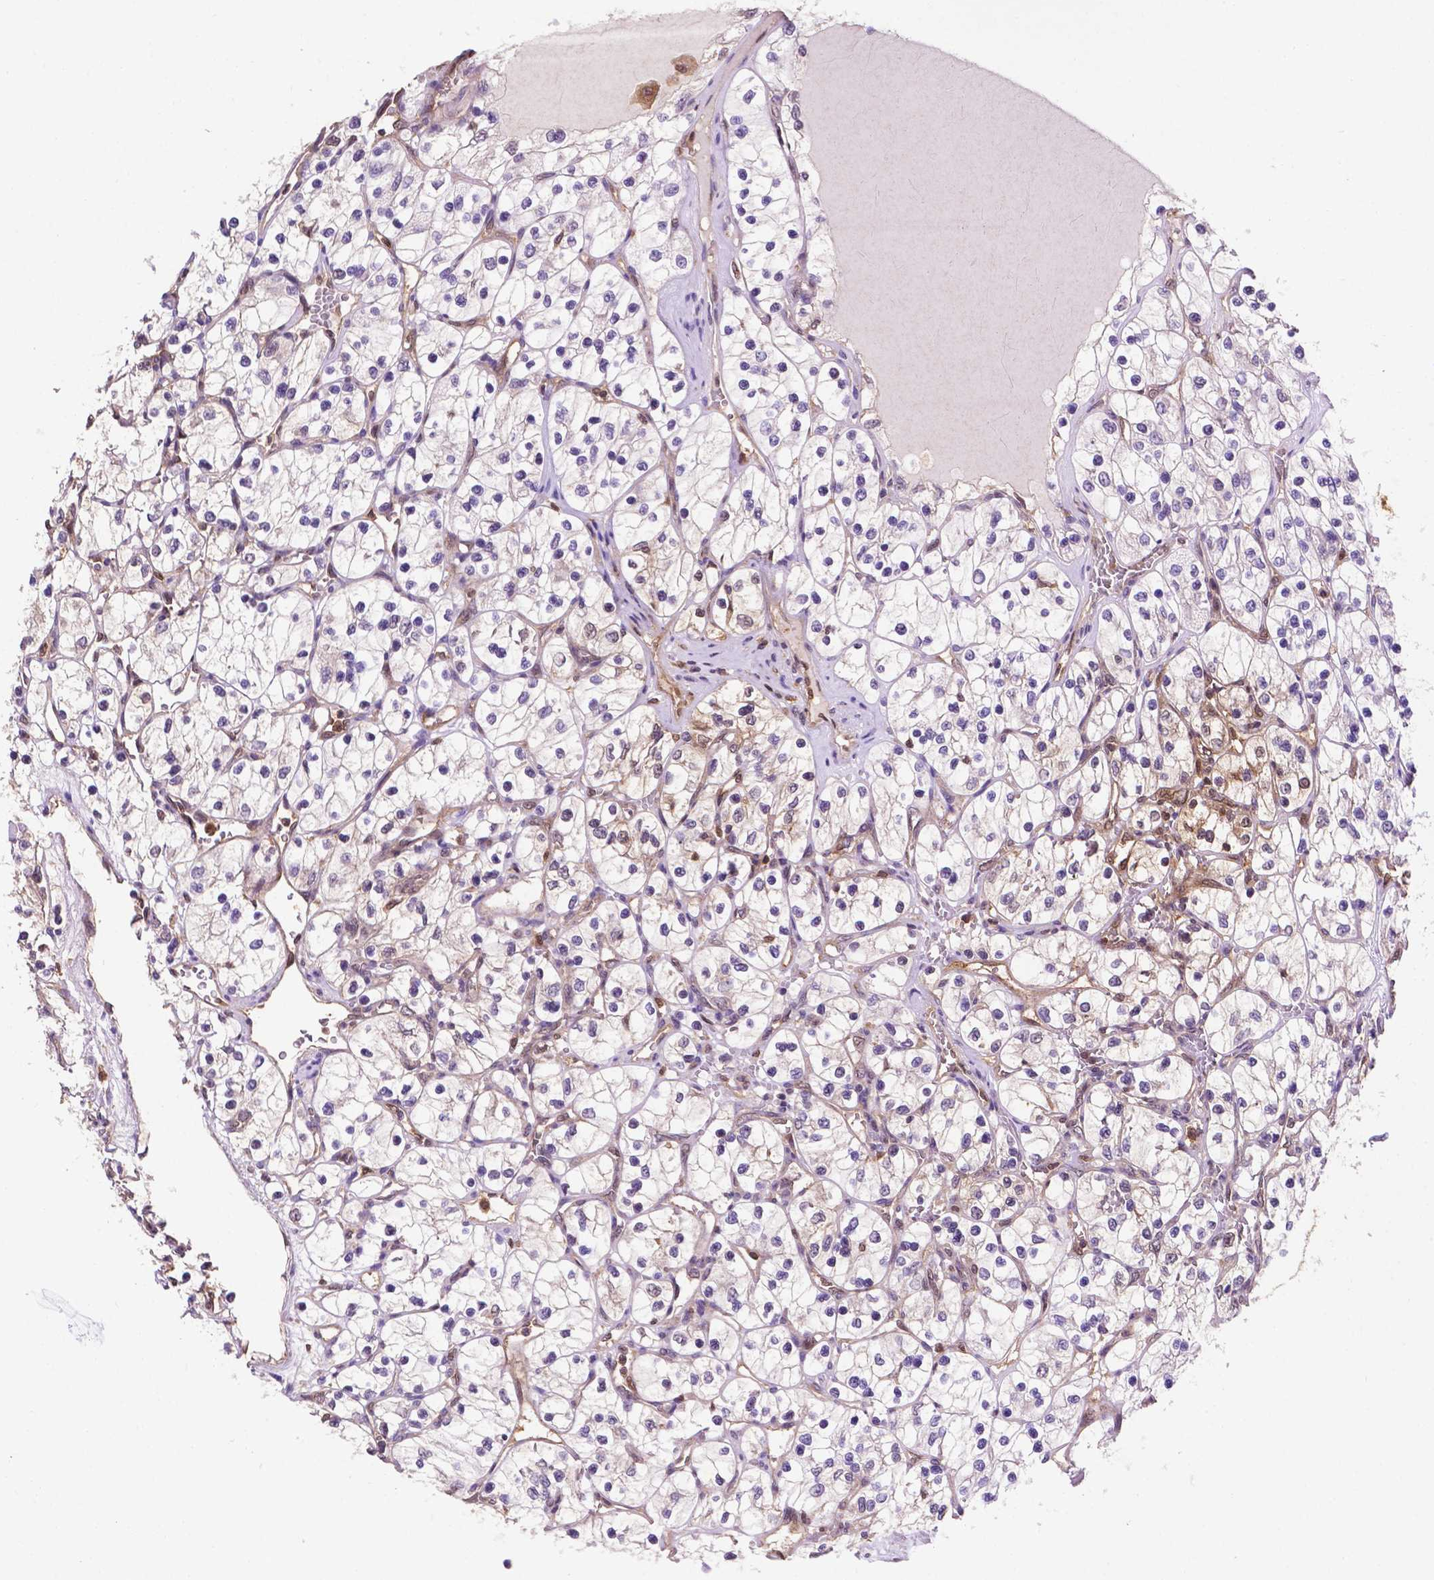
{"staining": {"intensity": "weak", "quantity": "<25%", "location": "cytoplasmic/membranous"}, "tissue": "renal cancer", "cell_type": "Tumor cells", "image_type": "cancer", "snomed": [{"axis": "morphology", "description": "Adenocarcinoma, NOS"}, {"axis": "topography", "description": "Kidney"}], "caption": "This image is of renal cancer (adenocarcinoma) stained with immunohistochemistry to label a protein in brown with the nuclei are counter-stained blue. There is no staining in tumor cells.", "gene": "UBE2L6", "patient": {"sex": "female", "age": 69}}